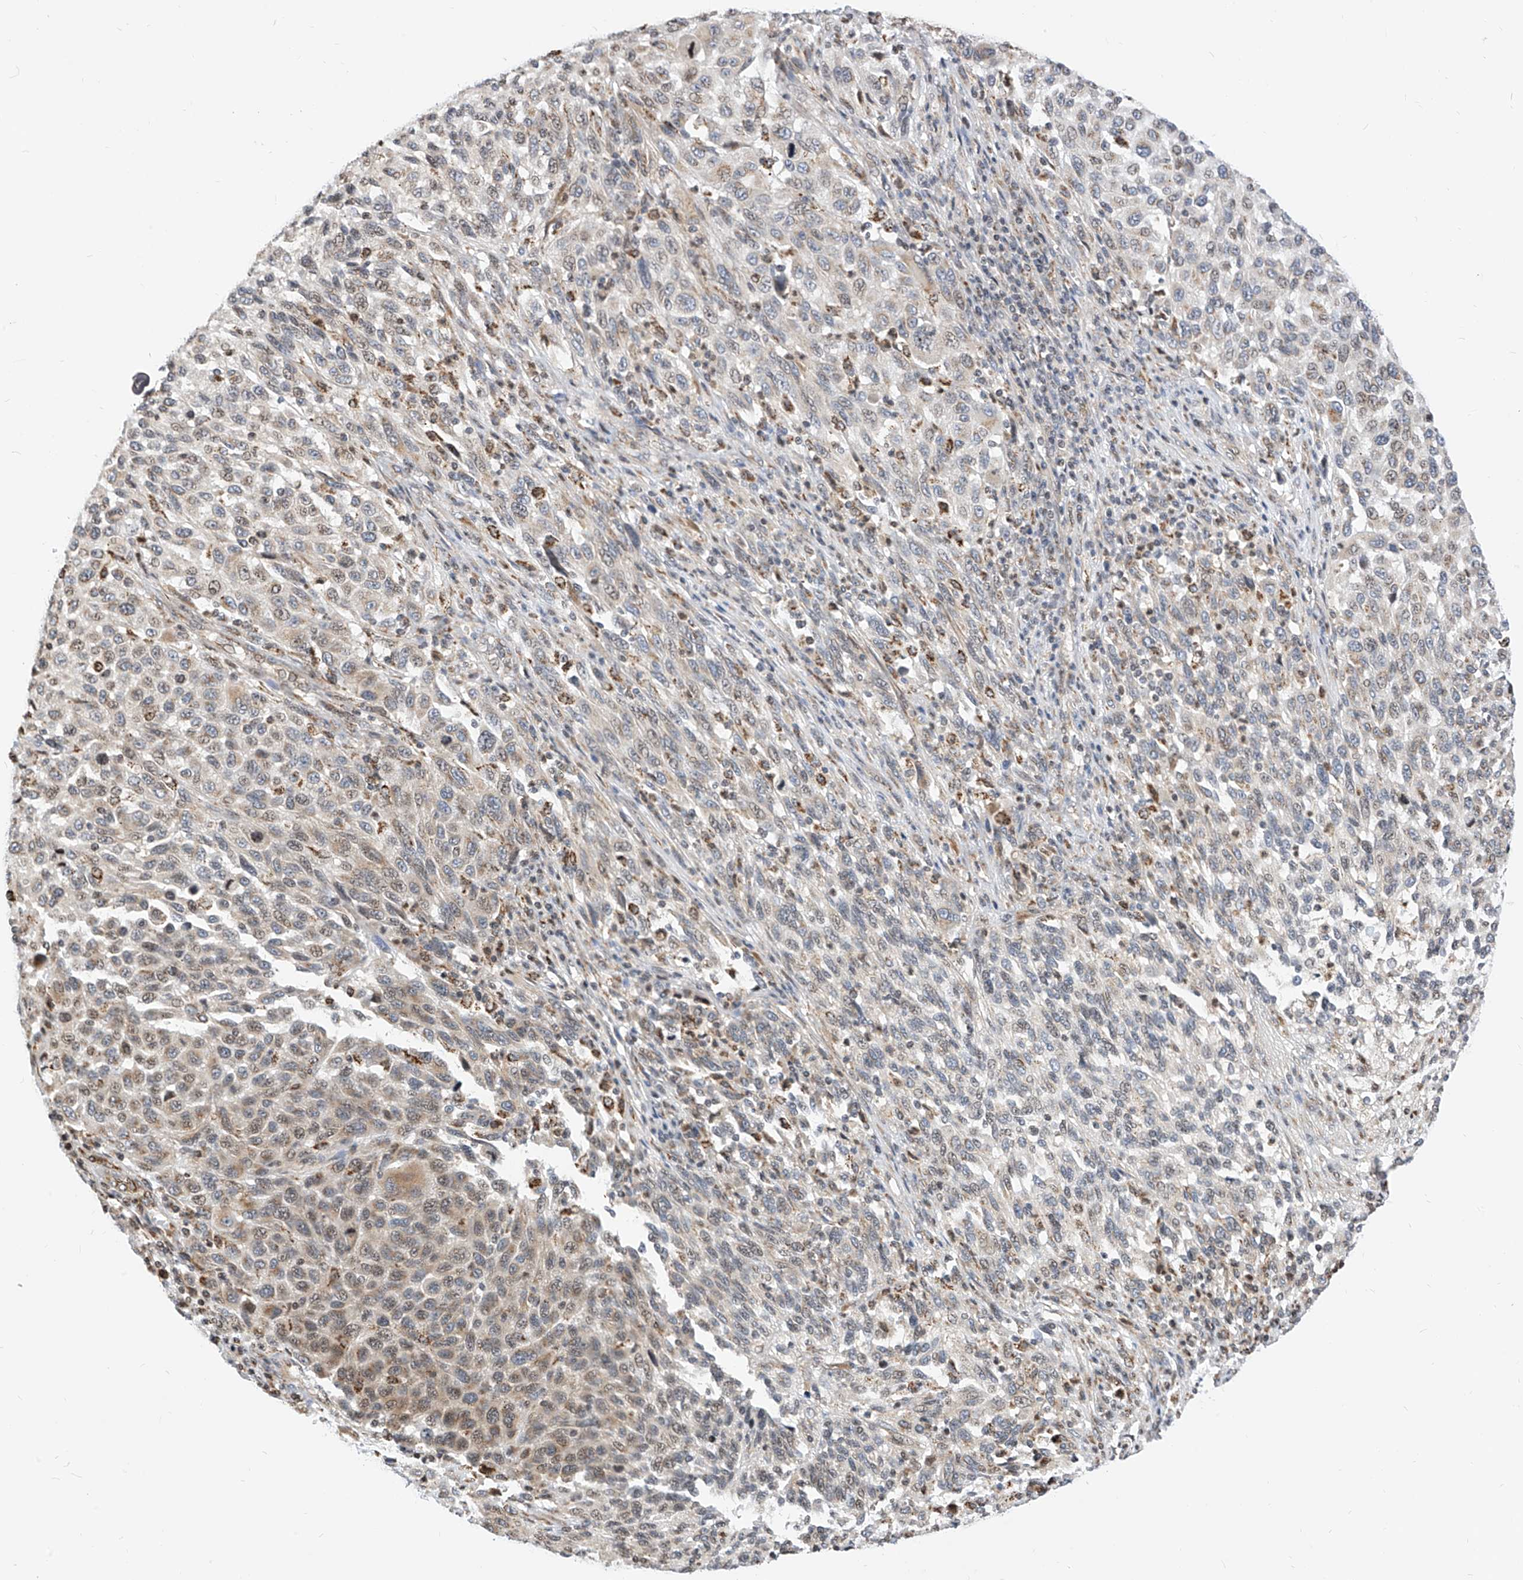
{"staining": {"intensity": "weak", "quantity": "<25%", "location": "cytoplasmic/membranous,nuclear"}, "tissue": "melanoma", "cell_type": "Tumor cells", "image_type": "cancer", "snomed": [{"axis": "morphology", "description": "Malignant melanoma, Metastatic site"}, {"axis": "topography", "description": "Lymph node"}], "caption": "Melanoma was stained to show a protein in brown. There is no significant positivity in tumor cells.", "gene": "TTLL8", "patient": {"sex": "male", "age": 61}}